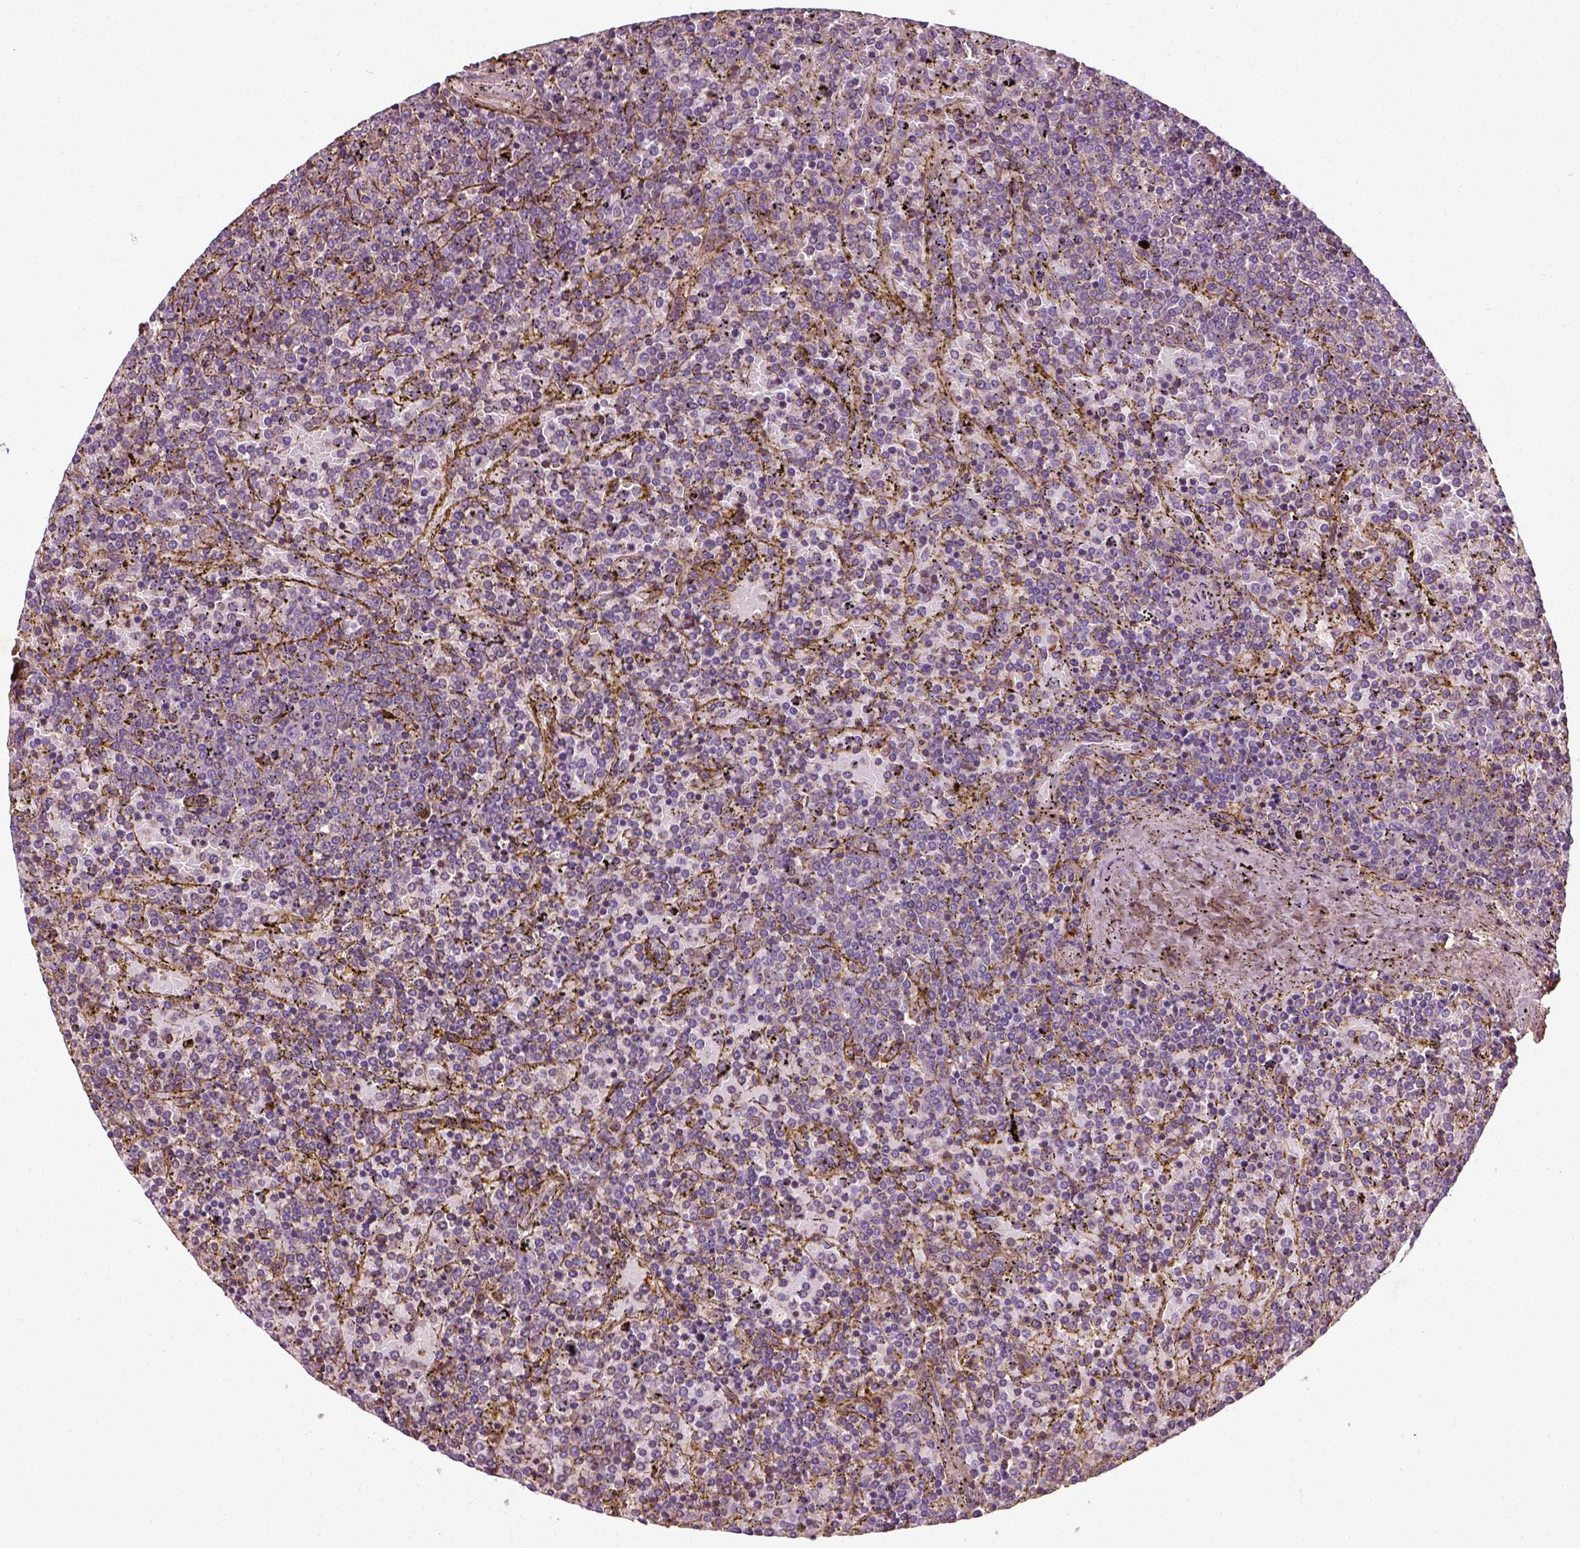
{"staining": {"intensity": "negative", "quantity": "none", "location": "none"}, "tissue": "lymphoma", "cell_type": "Tumor cells", "image_type": "cancer", "snomed": [{"axis": "morphology", "description": "Malignant lymphoma, non-Hodgkin's type, Low grade"}, {"axis": "topography", "description": "Spleen"}], "caption": "A photomicrograph of human lymphoma is negative for staining in tumor cells.", "gene": "COL6A2", "patient": {"sex": "female", "age": 77}}